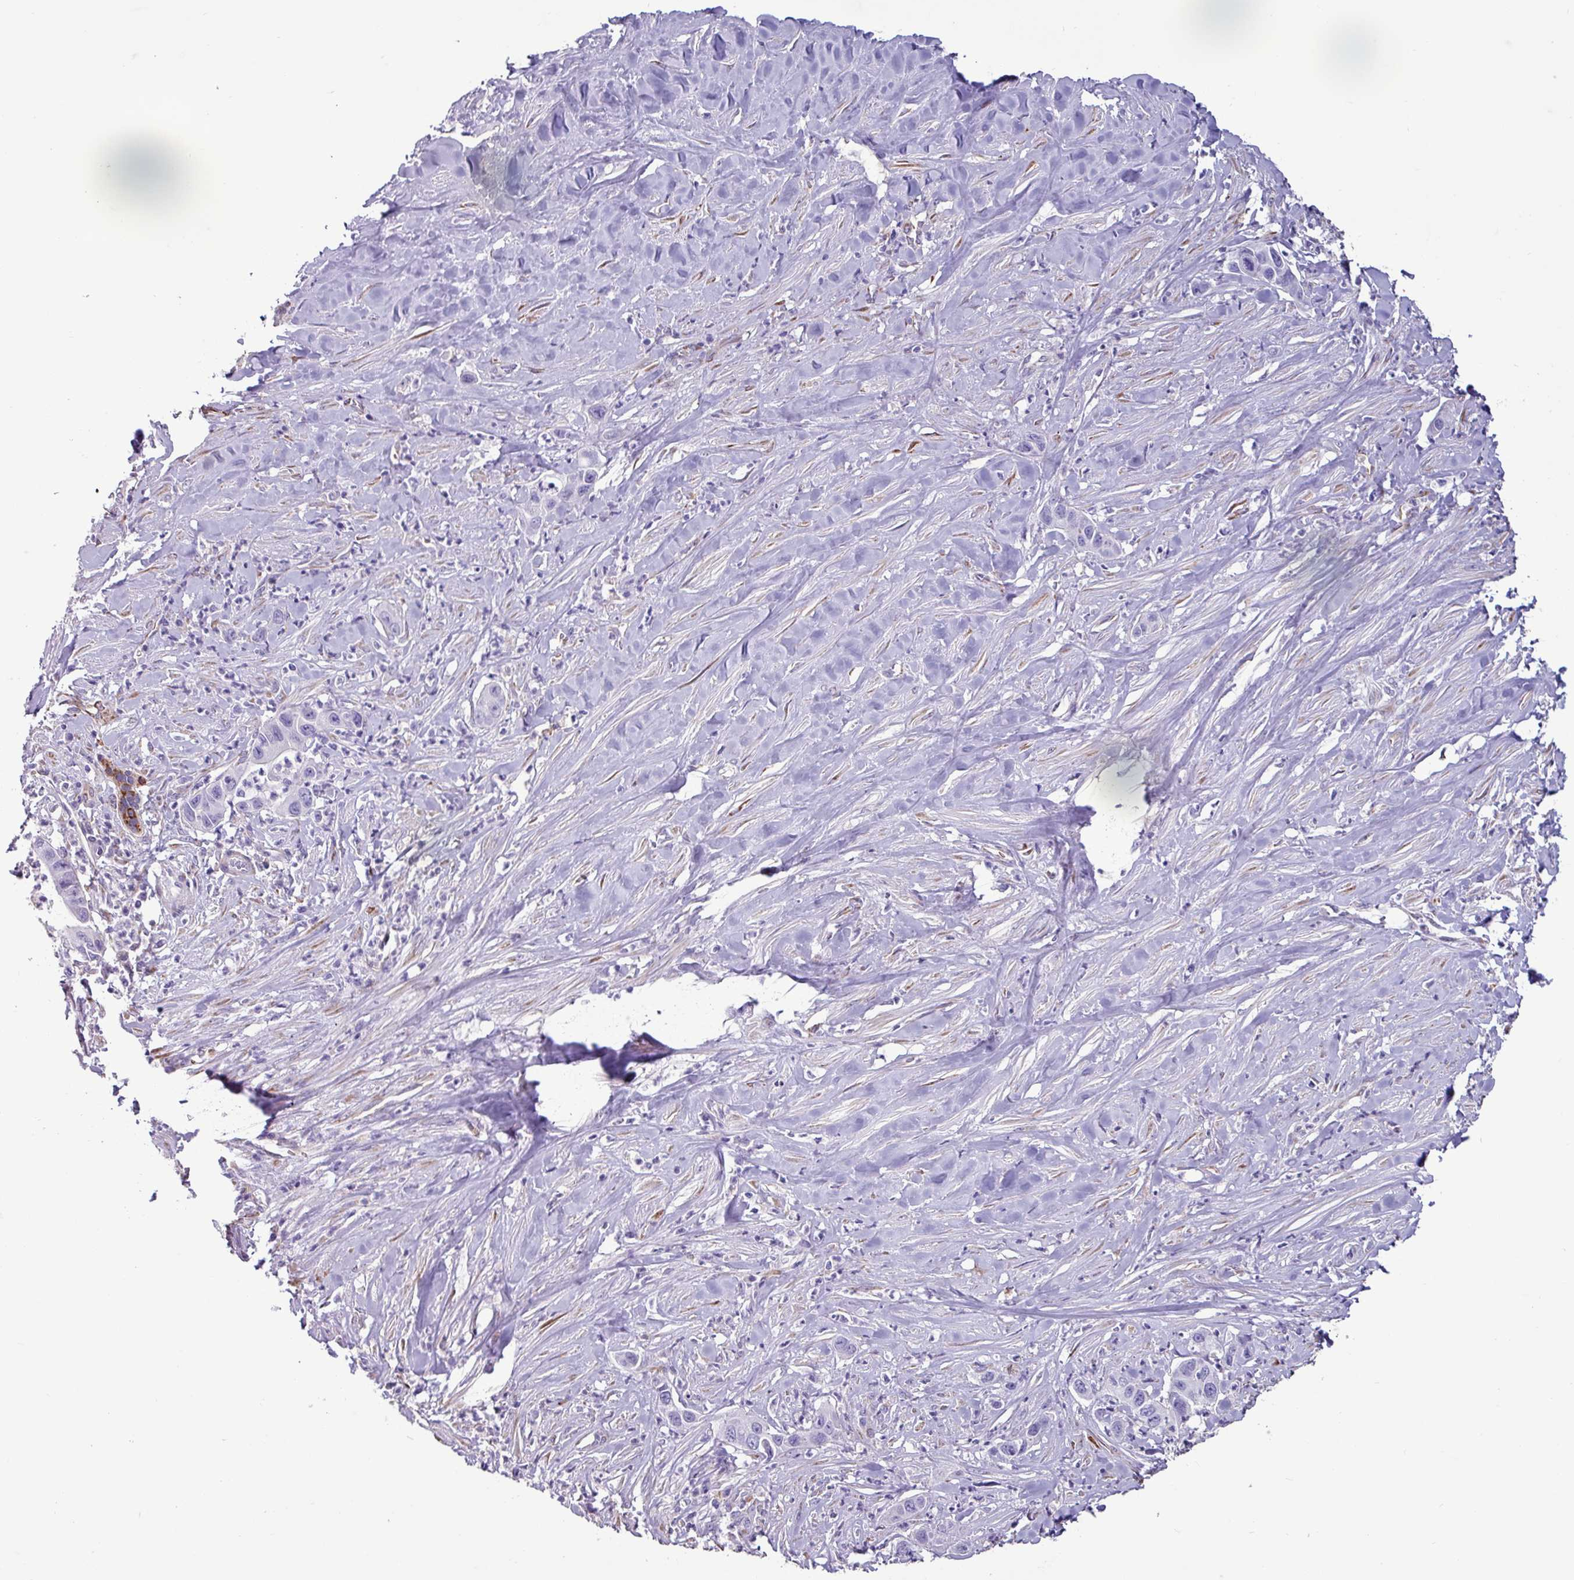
{"staining": {"intensity": "negative", "quantity": "none", "location": "none"}, "tissue": "pancreatic cancer", "cell_type": "Tumor cells", "image_type": "cancer", "snomed": [{"axis": "morphology", "description": "Adenocarcinoma, NOS"}, {"axis": "topography", "description": "Pancreas"}], "caption": "This photomicrograph is of adenocarcinoma (pancreatic) stained with immunohistochemistry to label a protein in brown with the nuclei are counter-stained blue. There is no staining in tumor cells.", "gene": "PPP1R35", "patient": {"sex": "male", "age": 73}}